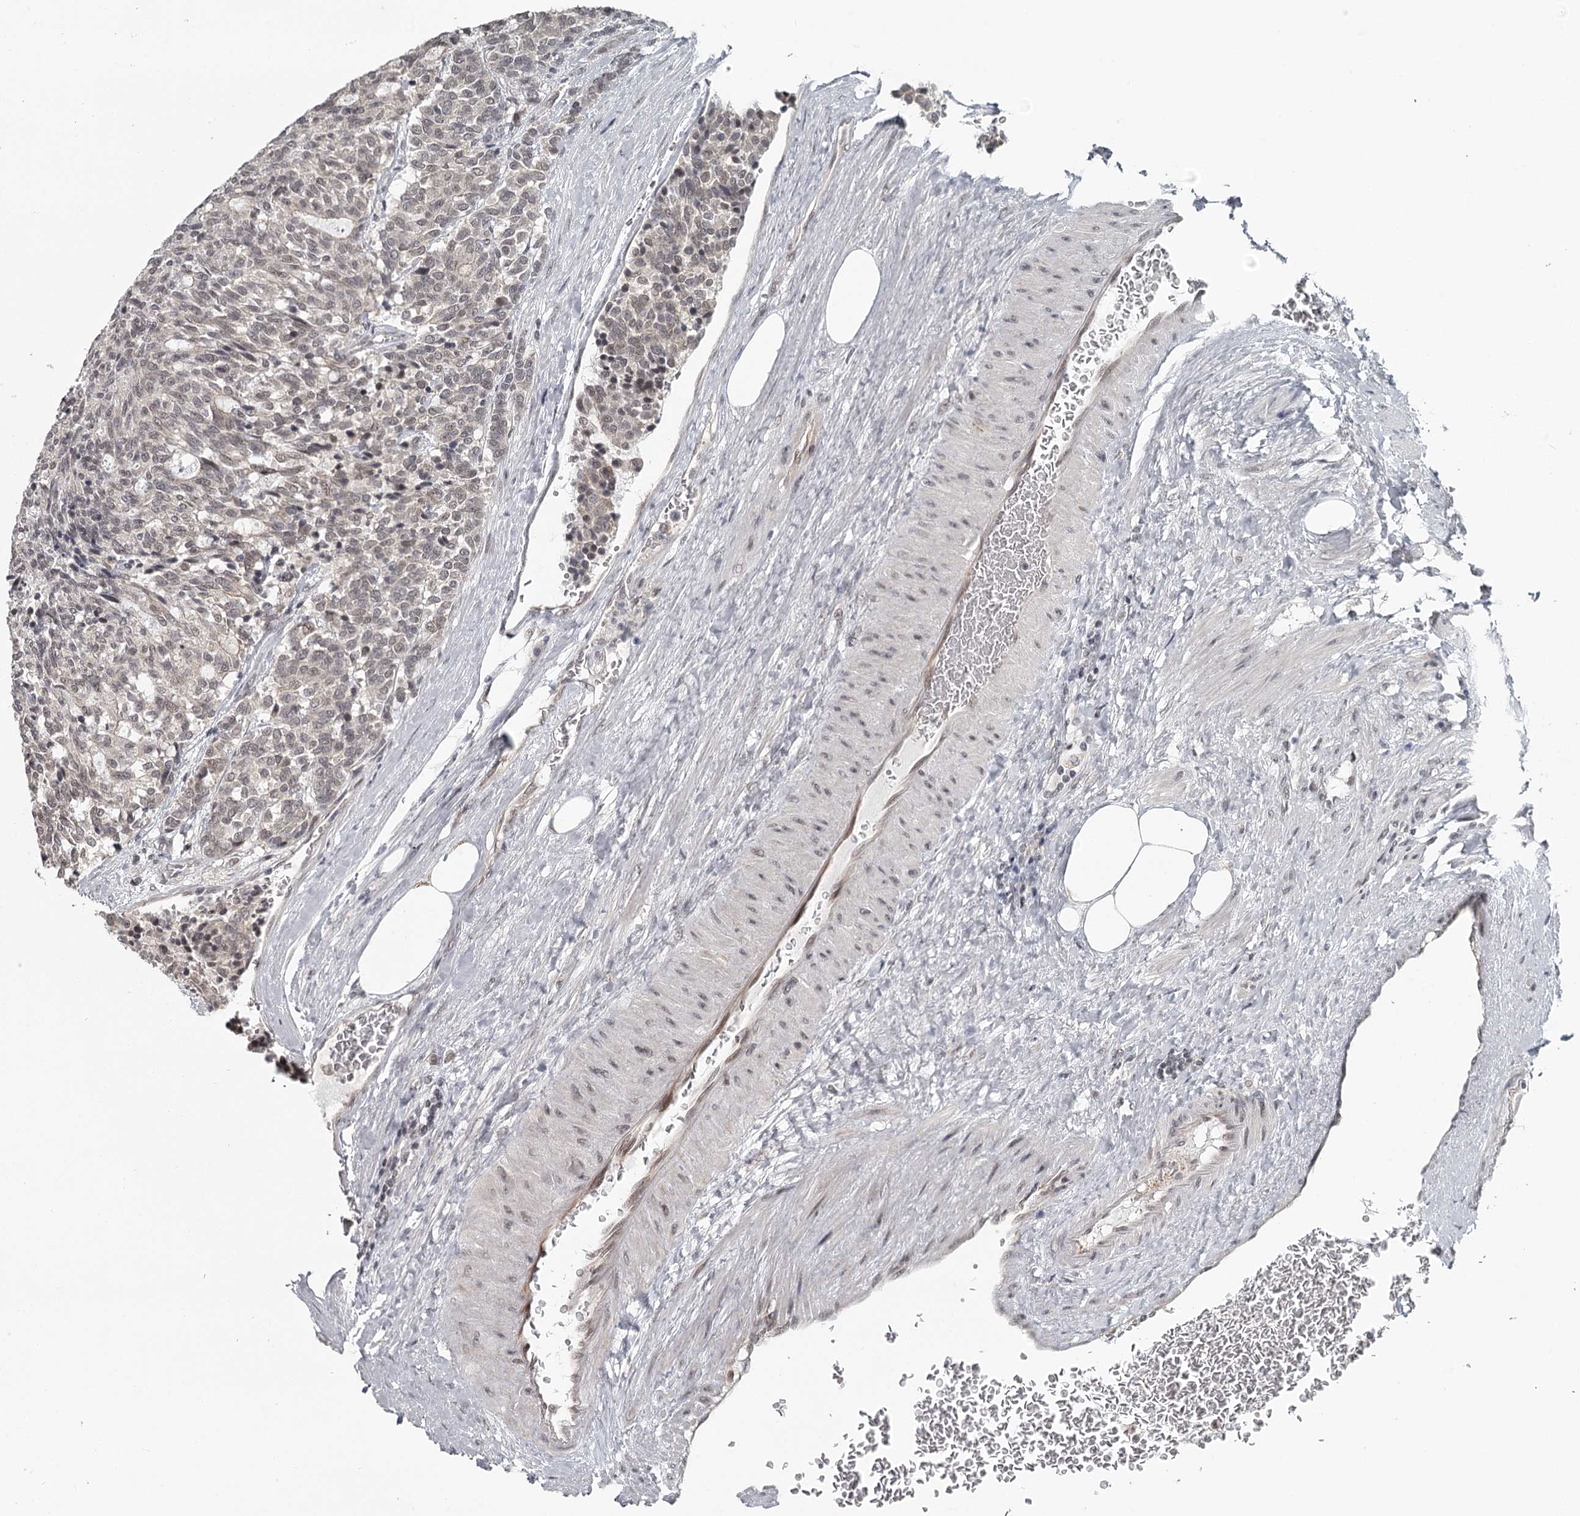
{"staining": {"intensity": "weak", "quantity": ">75%", "location": "nuclear"}, "tissue": "carcinoid", "cell_type": "Tumor cells", "image_type": "cancer", "snomed": [{"axis": "morphology", "description": "Carcinoid, malignant, NOS"}, {"axis": "topography", "description": "Pancreas"}], "caption": "This is an image of immunohistochemistry staining of carcinoid, which shows weak expression in the nuclear of tumor cells.", "gene": "FAM13C", "patient": {"sex": "female", "age": 54}}